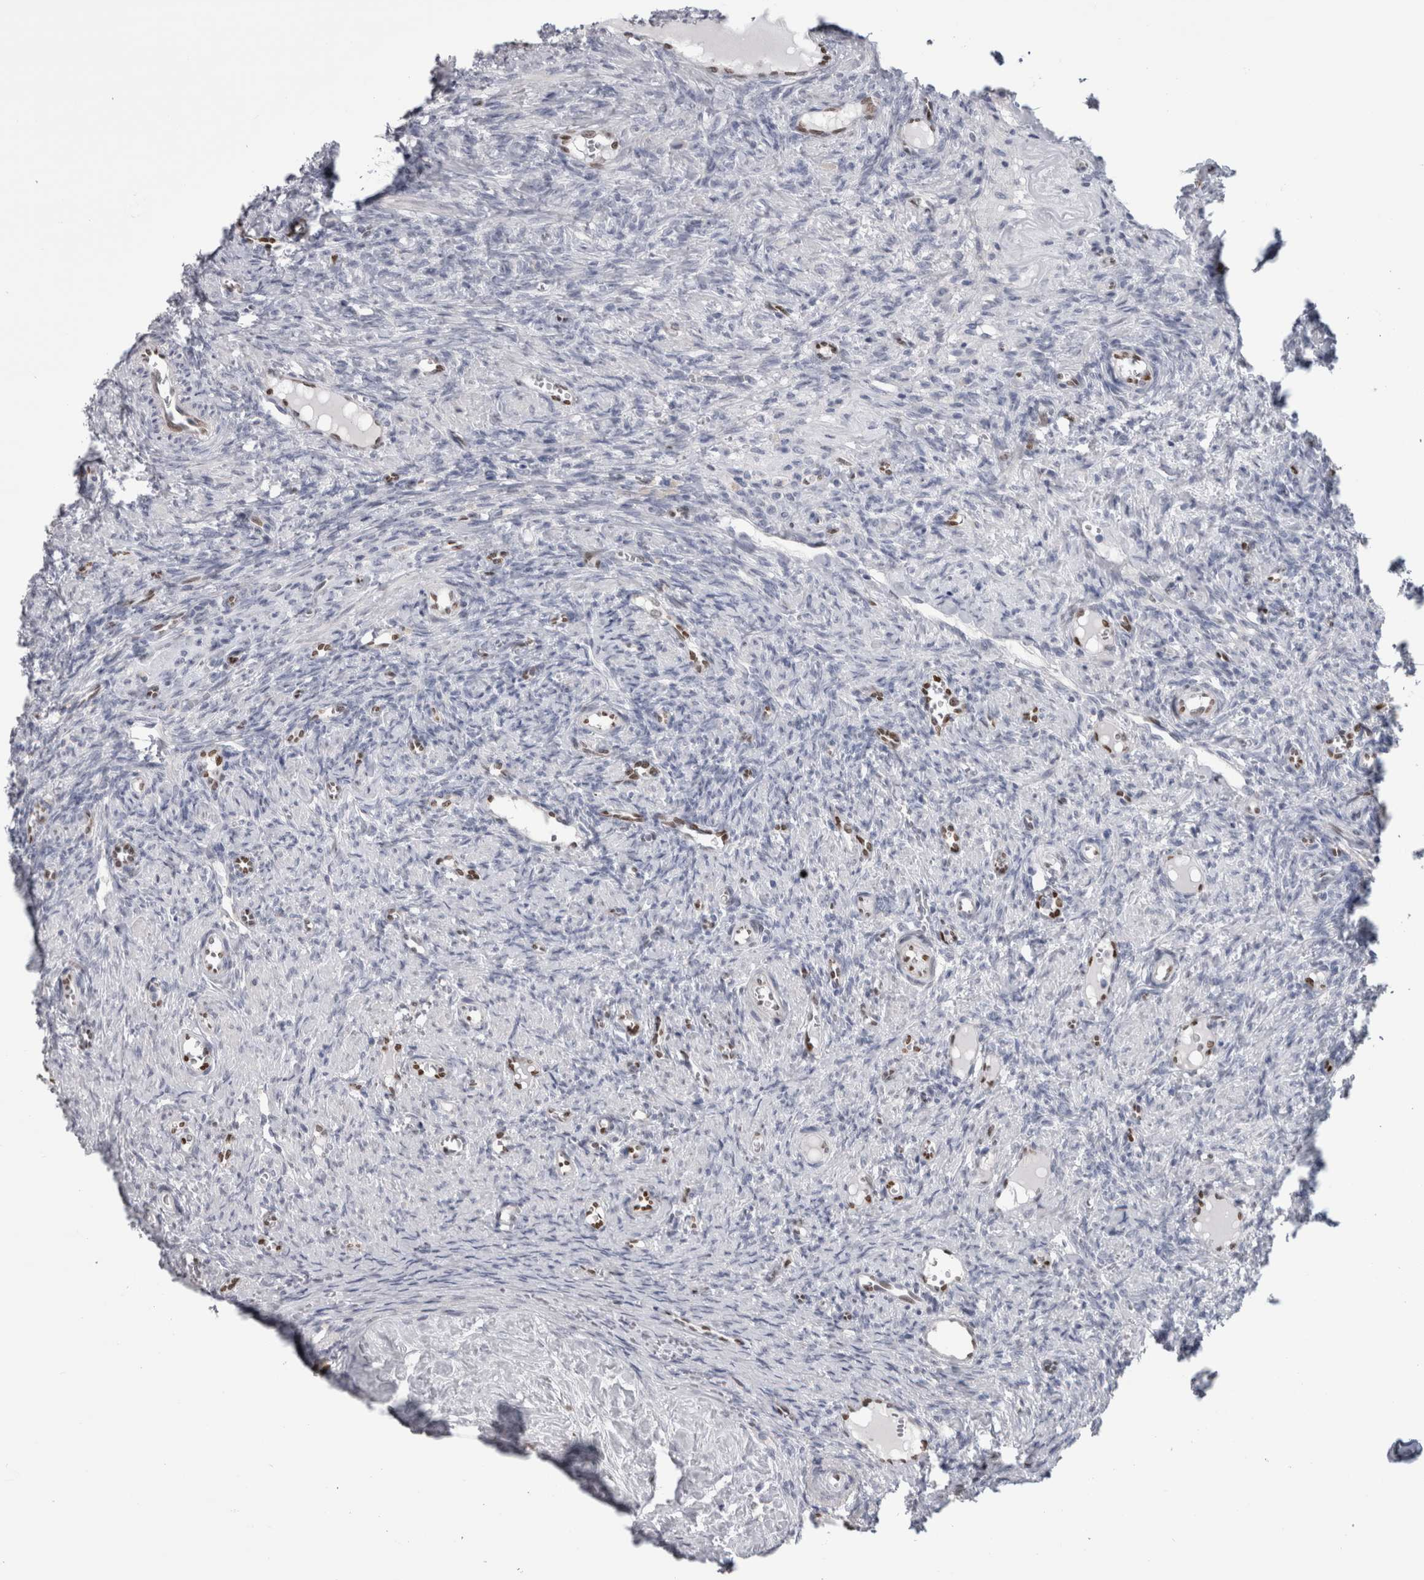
{"staining": {"intensity": "negative", "quantity": "none", "location": "none"}, "tissue": "ovary", "cell_type": "Follicle cells", "image_type": "normal", "snomed": [{"axis": "morphology", "description": "Normal tissue, NOS"}, {"axis": "topography", "description": "Ovary"}], "caption": "Micrograph shows no protein expression in follicle cells of unremarkable ovary. (Stains: DAB IHC with hematoxylin counter stain, Microscopy: brightfield microscopy at high magnification).", "gene": "IL33", "patient": {"sex": "female", "age": 41}}